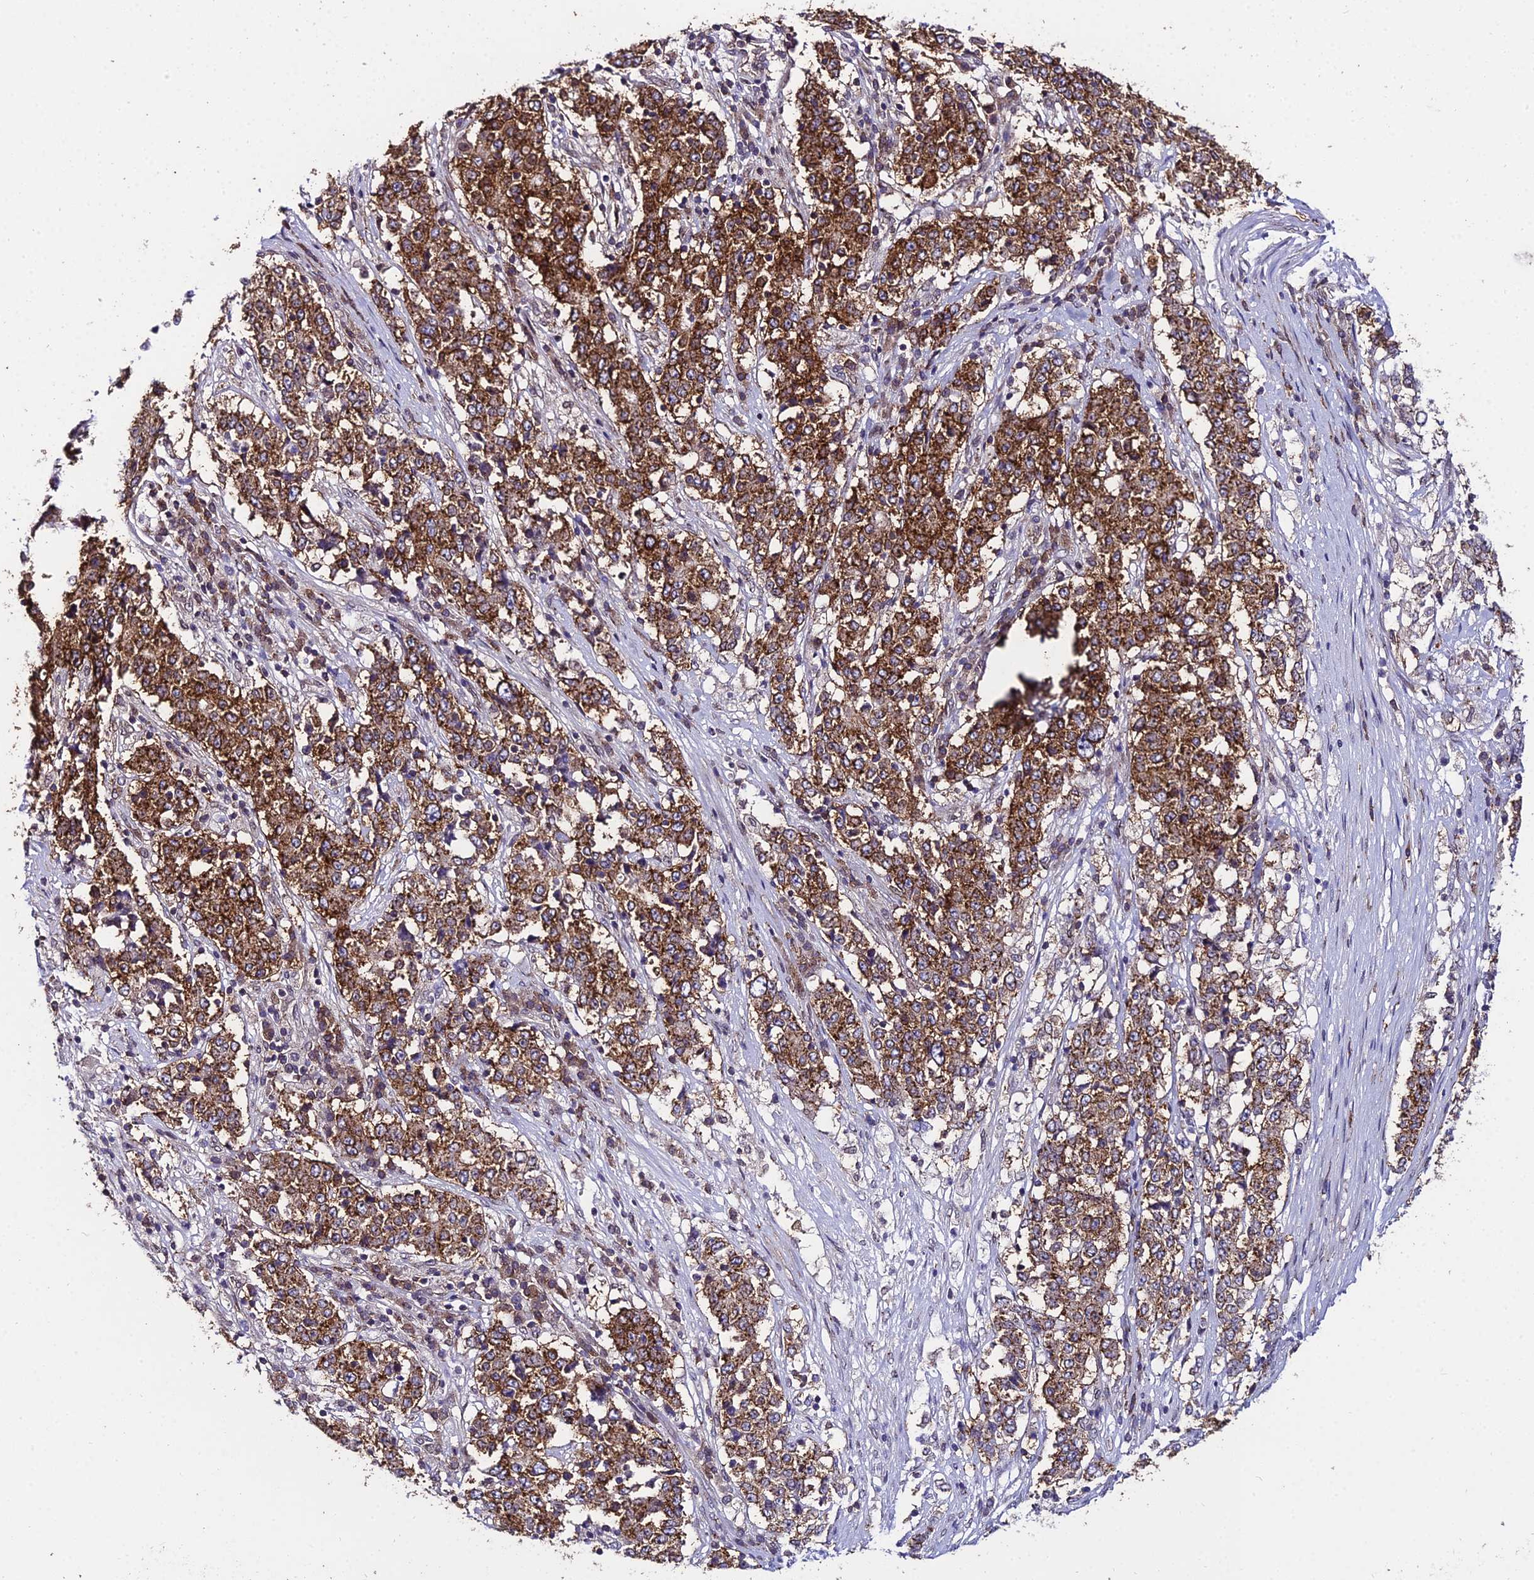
{"staining": {"intensity": "strong", "quantity": ">75%", "location": "cytoplasmic/membranous"}, "tissue": "stomach cancer", "cell_type": "Tumor cells", "image_type": "cancer", "snomed": [{"axis": "morphology", "description": "Adenocarcinoma, NOS"}, {"axis": "topography", "description": "Stomach"}], "caption": "This is an image of IHC staining of stomach cancer (adenocarcinoma), which shows strong positivity in the cytoplasmic/membranous of tumor cells.", "gene": "DDX19A", "patient": {"sex": "male", "age": 59}}